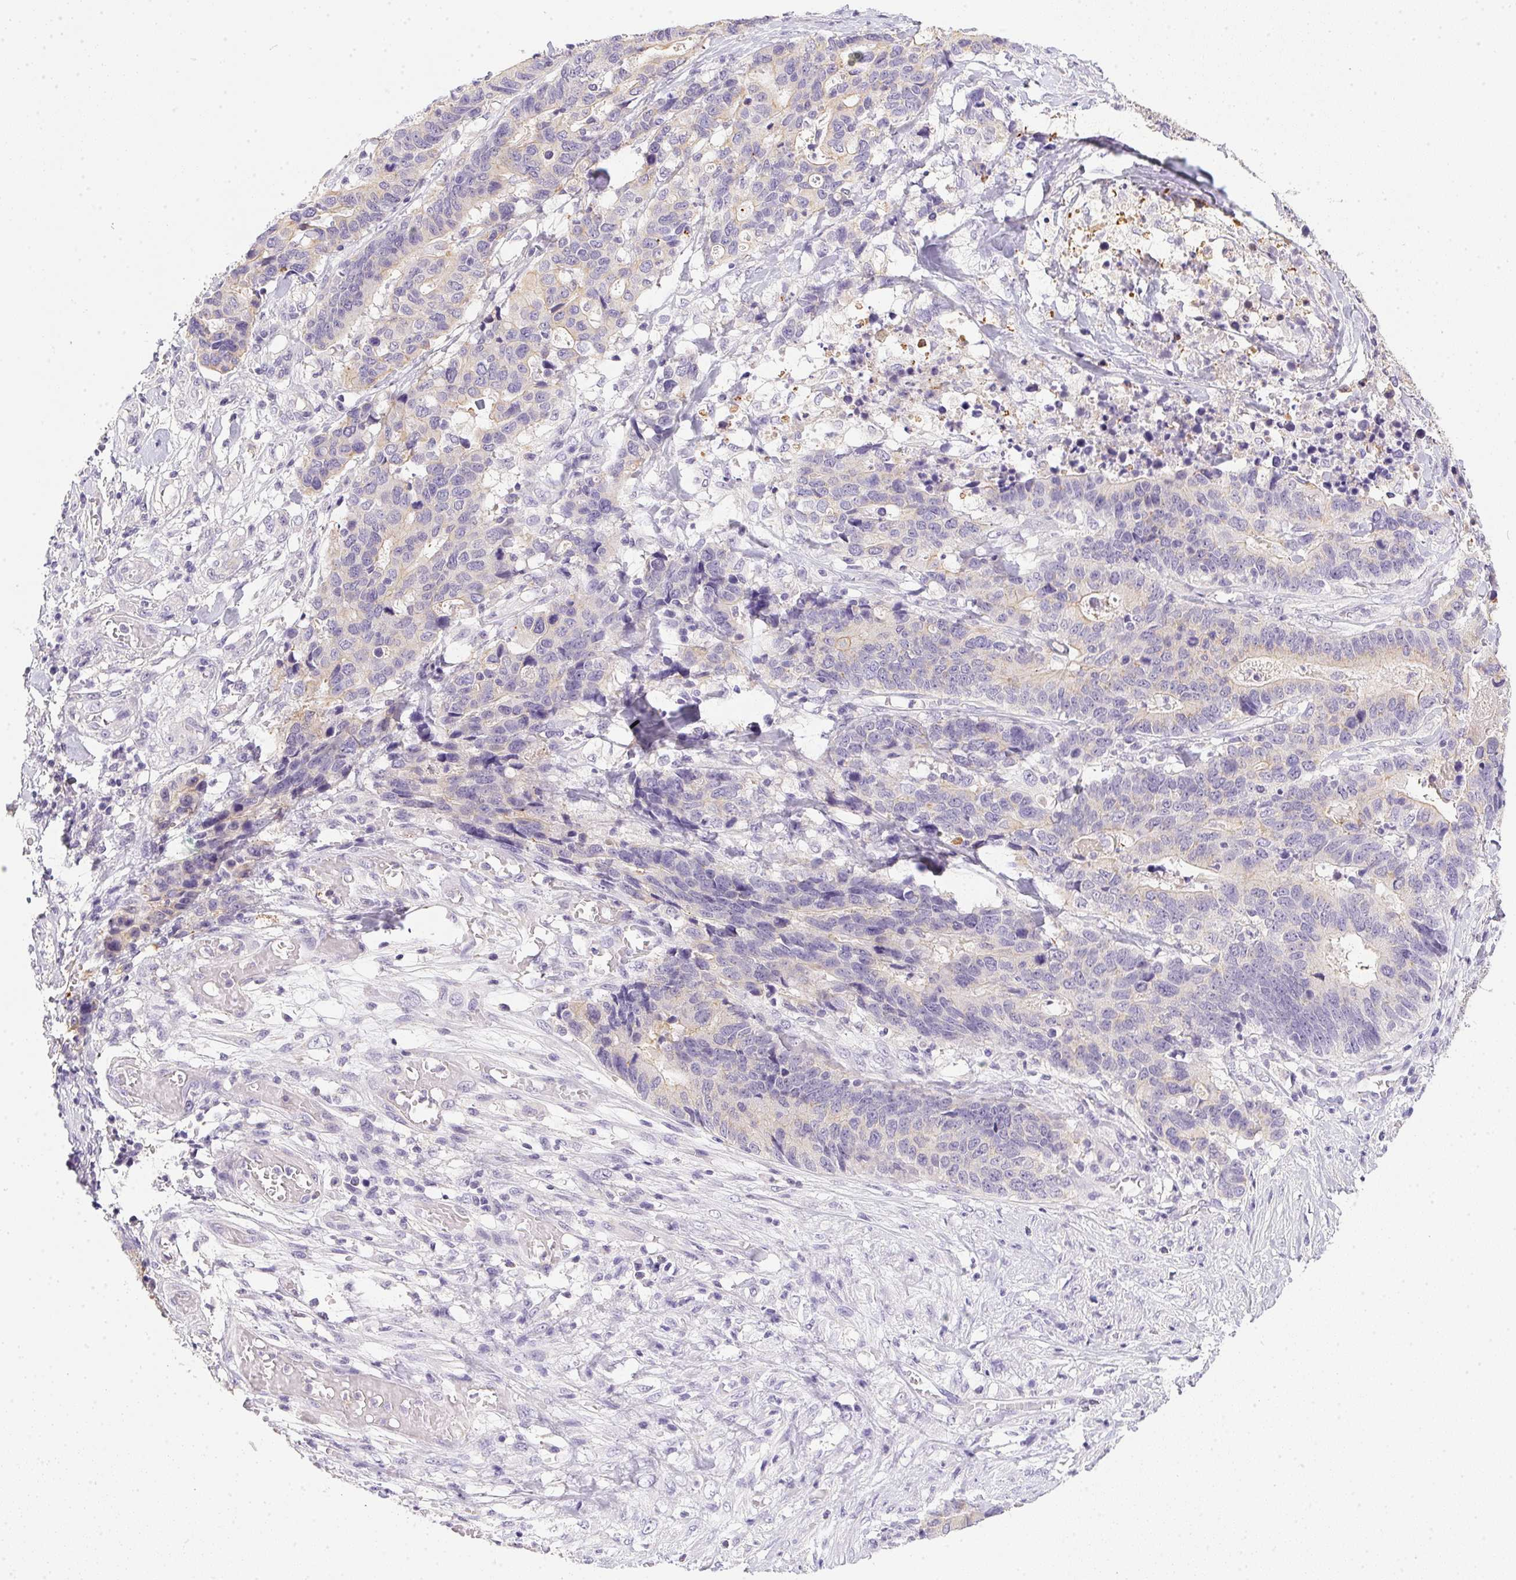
{"staining": {"intensity": "weak", "quantity": "<25%", "location": "cytoplasmic/membranous"}, "tissue": "stomach cancer", "cell_type": "Tumor cells", "image_type": "cancer", "snomed": [{"axis": "morphology", "description": "Adenocarcinoma, NOS"}, {"axis": "topography", "description": "Stomach, upper"}], "caption": "This is a image of IHC staining of adenocarcinoma (stomach), which shows no expression in tumor cells.", "gene": "SLC17A7", "patient": {"sex": "female", "age": 67}}